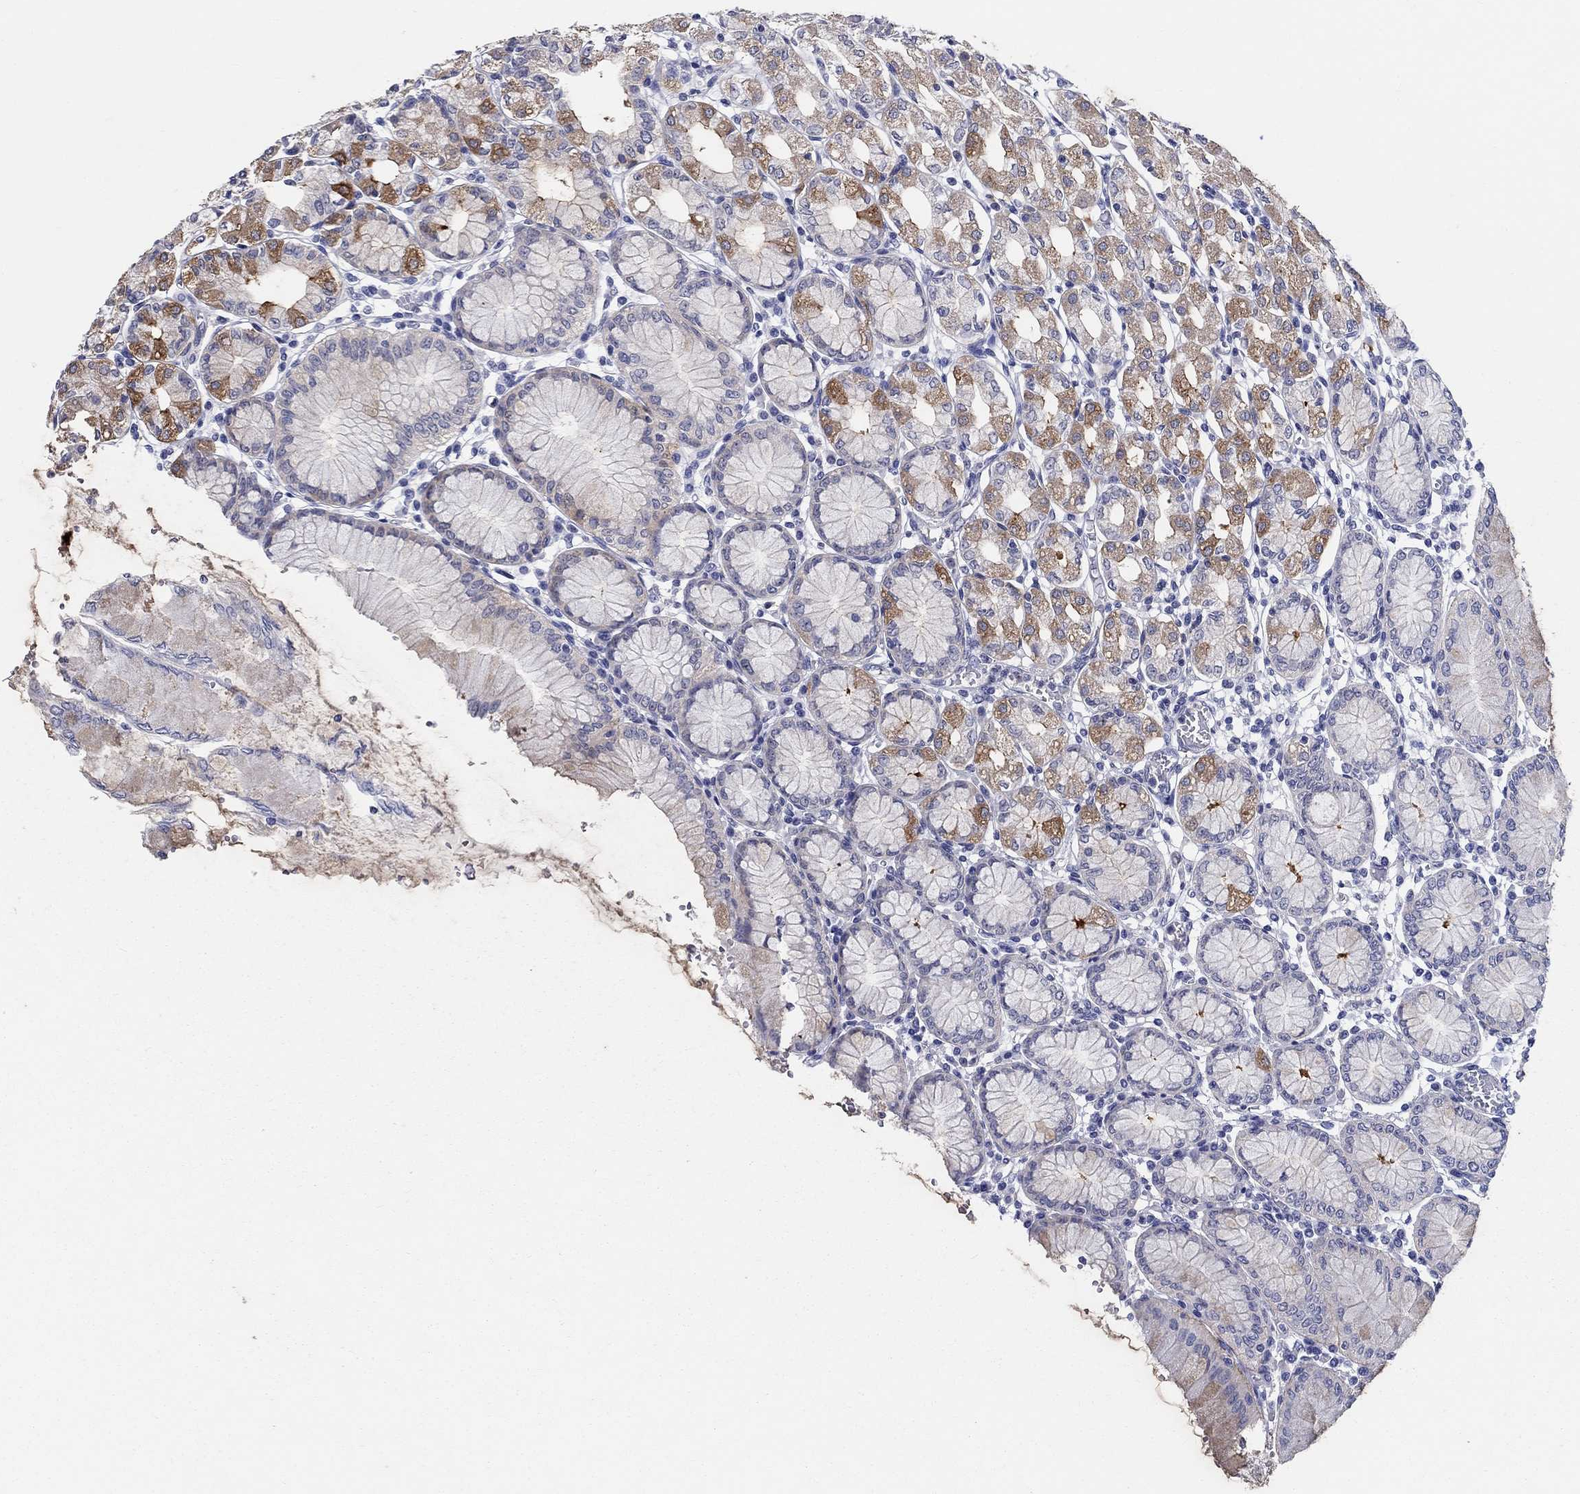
{"staining": {"intensity": "strong", "quantity": "<25%", "location": "cytoplasmic/membranous"}, "tissue": "stomach", "cell_type": "Glandular cells", "image_type": "normal", "snomed": [{"axis": "morphology", "description": "Normal tissue, NOS"}, {"axis": "topography", "description": "Skeletal muscle"}, {"axis": "topography", "description": "Stomach"}], "caption": "Brown immunohistochemical staining in unremarkable stomach exhibits strong cytoplasmic/membranous staining in about <25% of glandular cells. The staining was performed using DAB (3,3'-diaminobenzidine) to visualize the protein expression in brown, while the nuclei were stained in blue with hematoxylin (Magnification: 20x).", "gene": "RAP1GAP", "patient": {"sex": "female", "age": 57}}